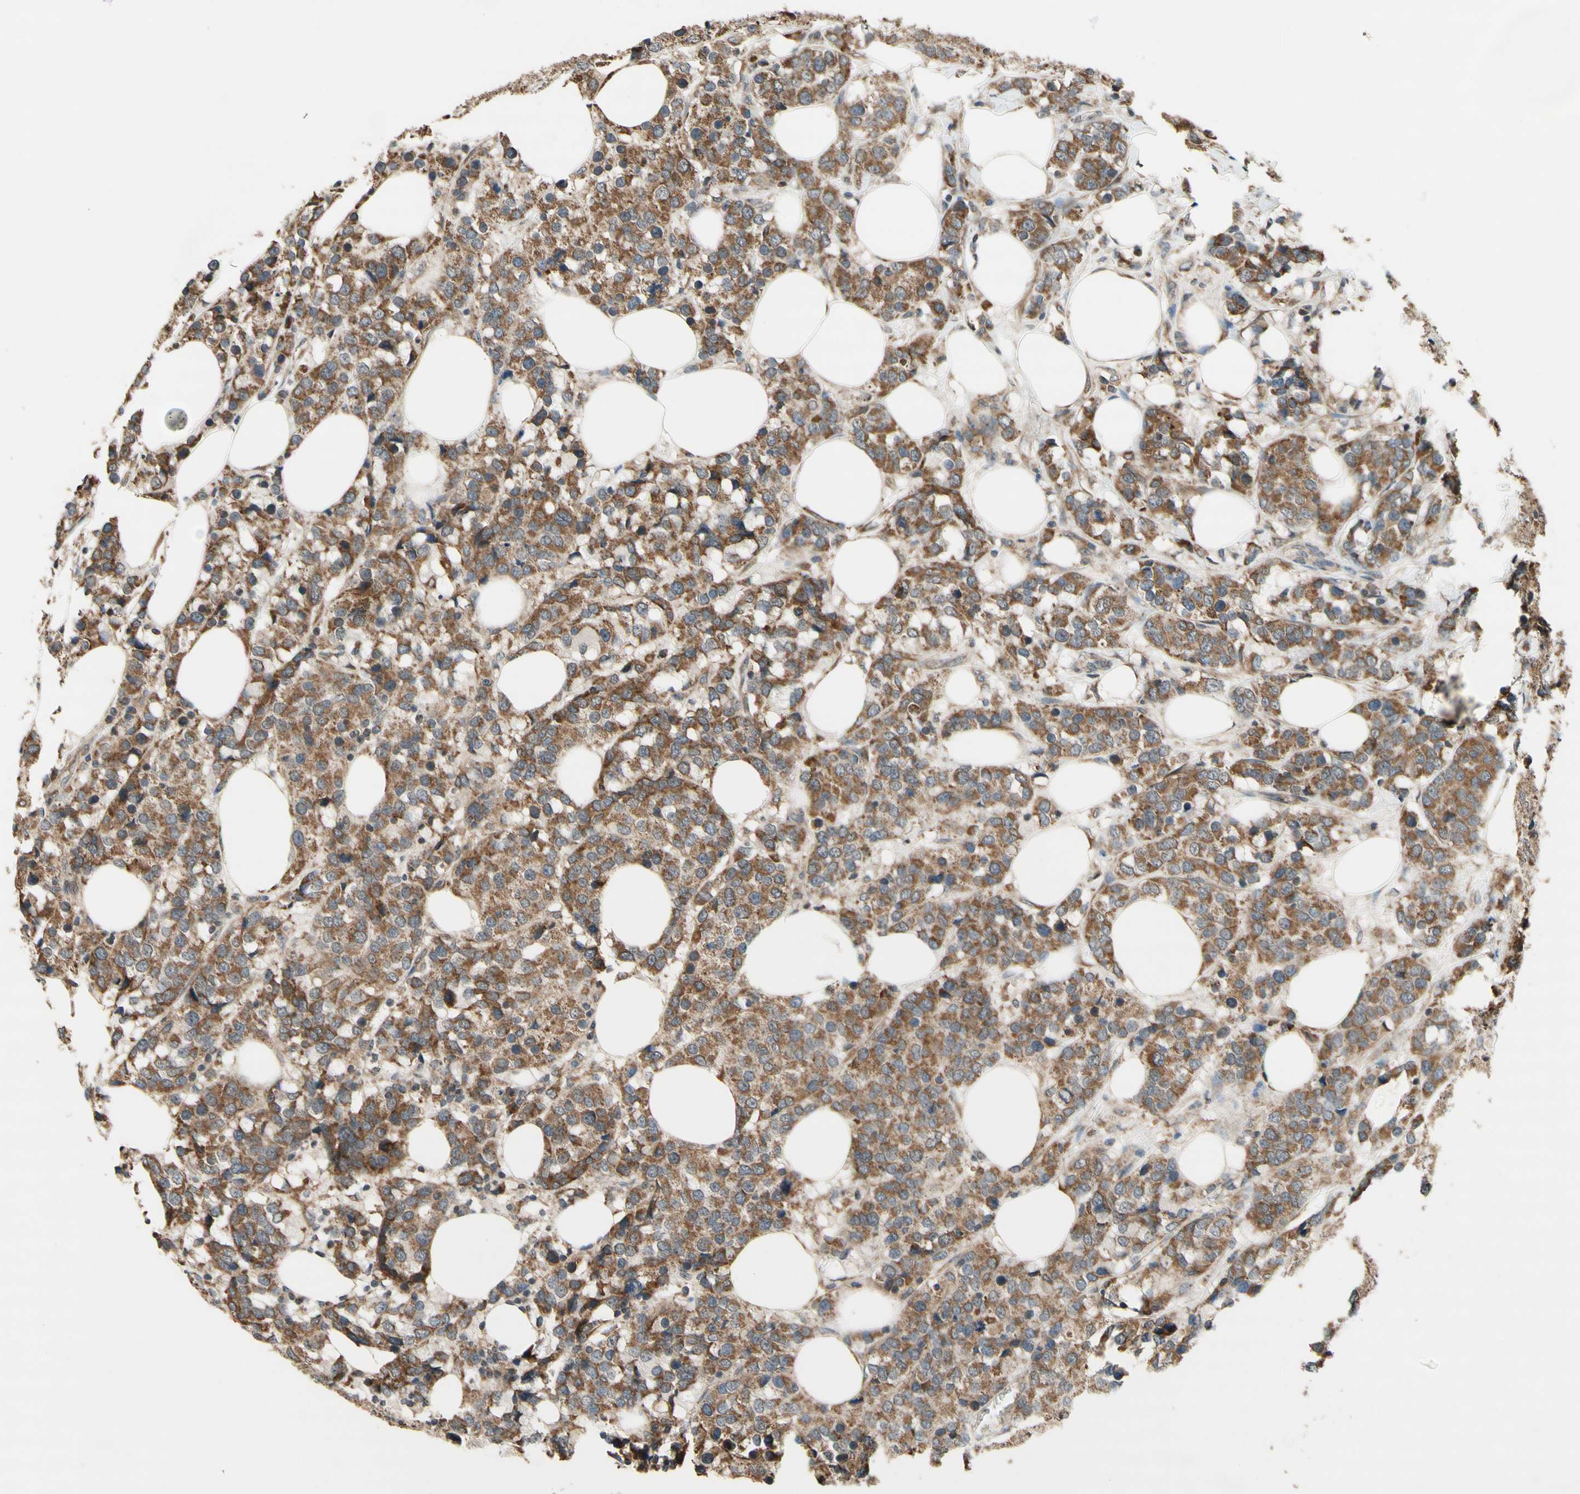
{"staining": {"intensity": "moderate", "quantity": ">75%", "location": "cytoplasmic/membranous"}, "tissue": "breast cancer", "cell_type": "Tumor cells", "image_type": "cancer", "snomed": [{"axis": "morphology", "description": "Lobular carcinoma"}, {"axis": "topography", "description": "Breast"}], "caption": "Tumor cells reveal moderate cytoplasmic/membranous staining in approximately >75% of cells in breast cancer (lobular carcinoma).", "gene": "DDOST", "patient": {"sex": "female", "age": 59}}